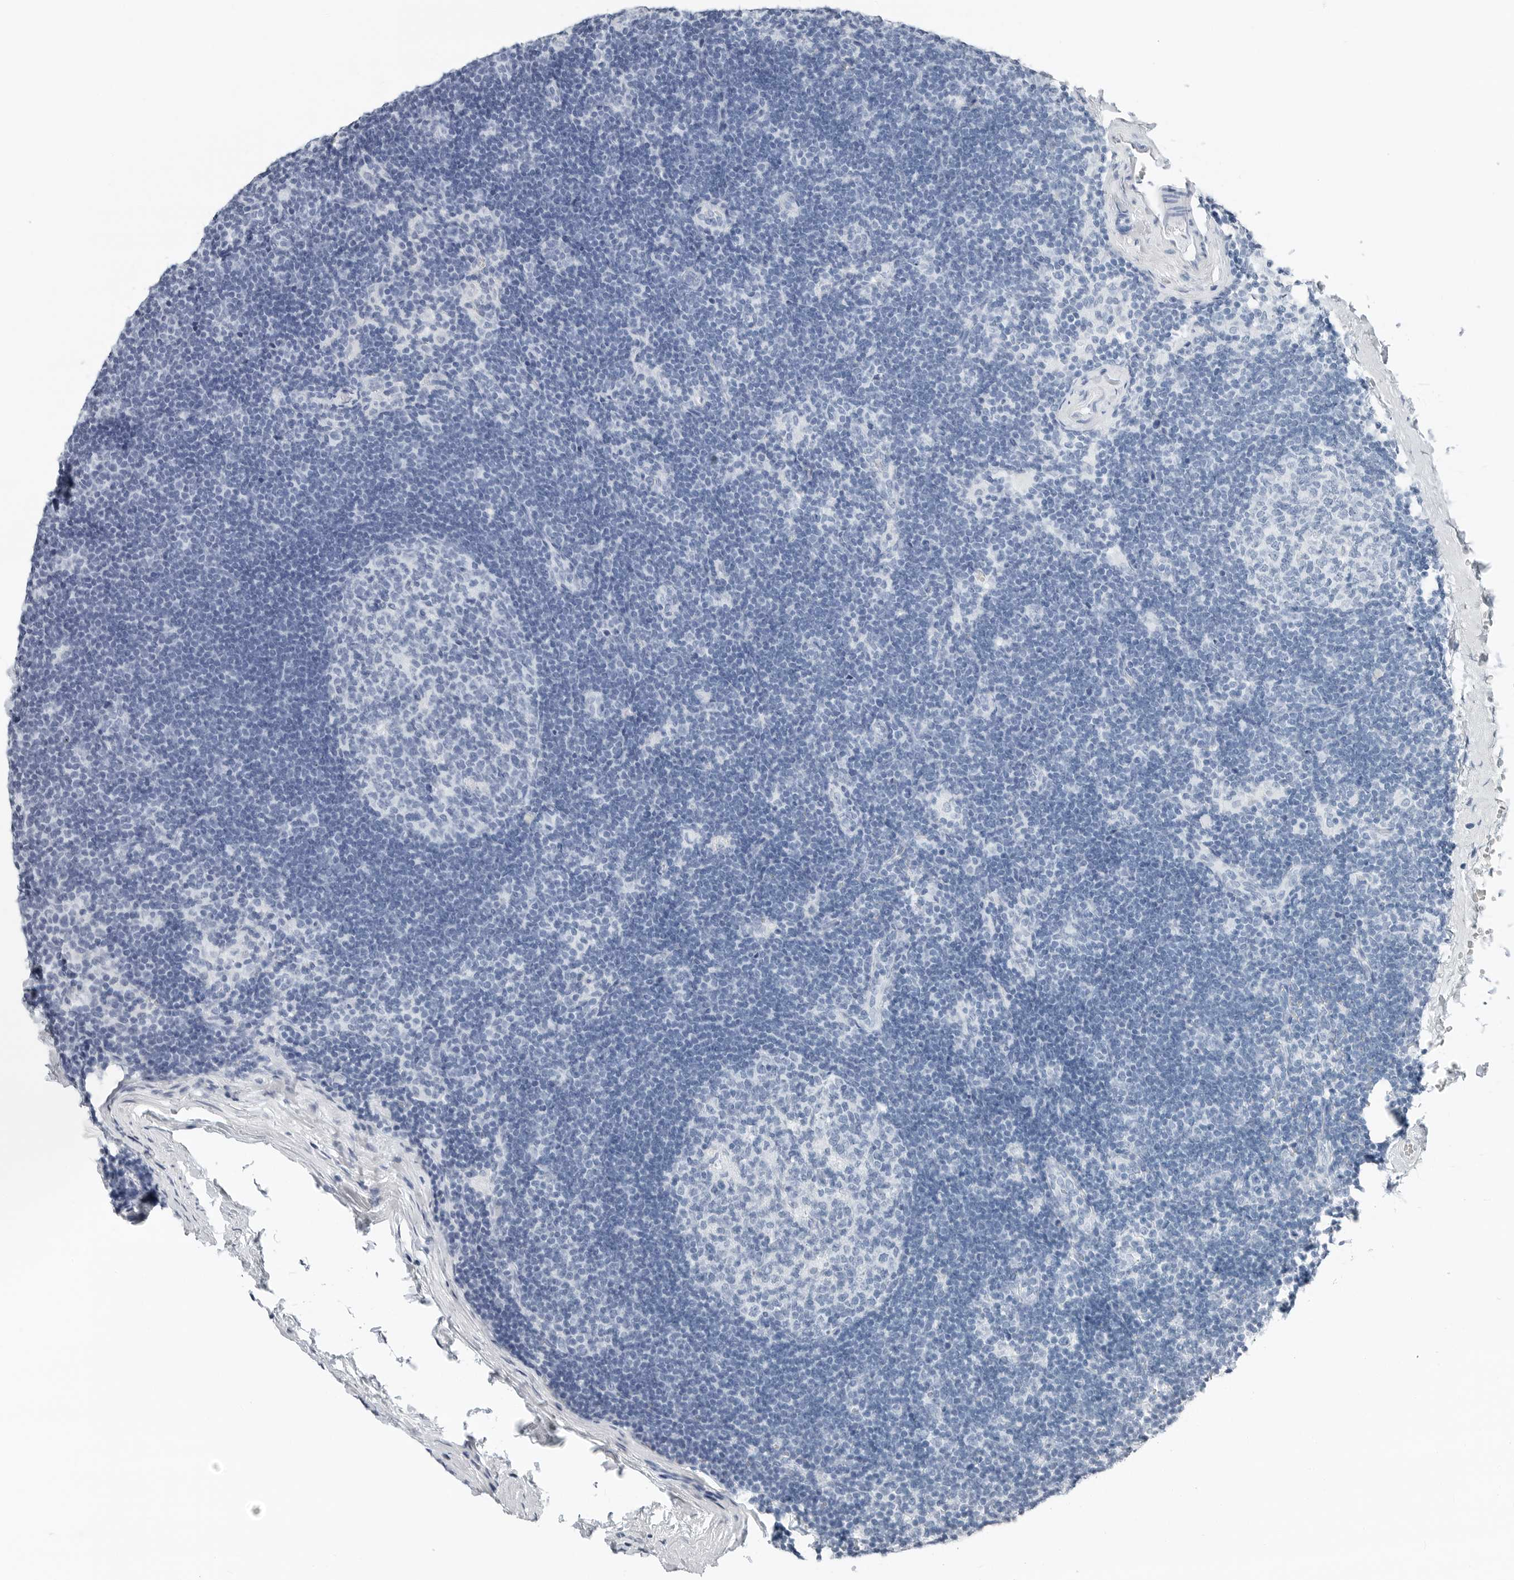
{"staining": {"intensity": "negative", "quantity": "none", "location": "none"}, "tissue": "lymph node", "cell_type": "Germinal center cells", "image_type": "normal", "snomed": [{"axis": "morphology", "description": "Normal tissue, NOS"}, {"axis": "topography", "description": "Lymph node"}], "caption": "Immunohistochemical staining of benign human lymph node shows no significant positivity in germinal center cells.", "gene": "SLPI", "patient": {"sex": "female", "age": 22}}